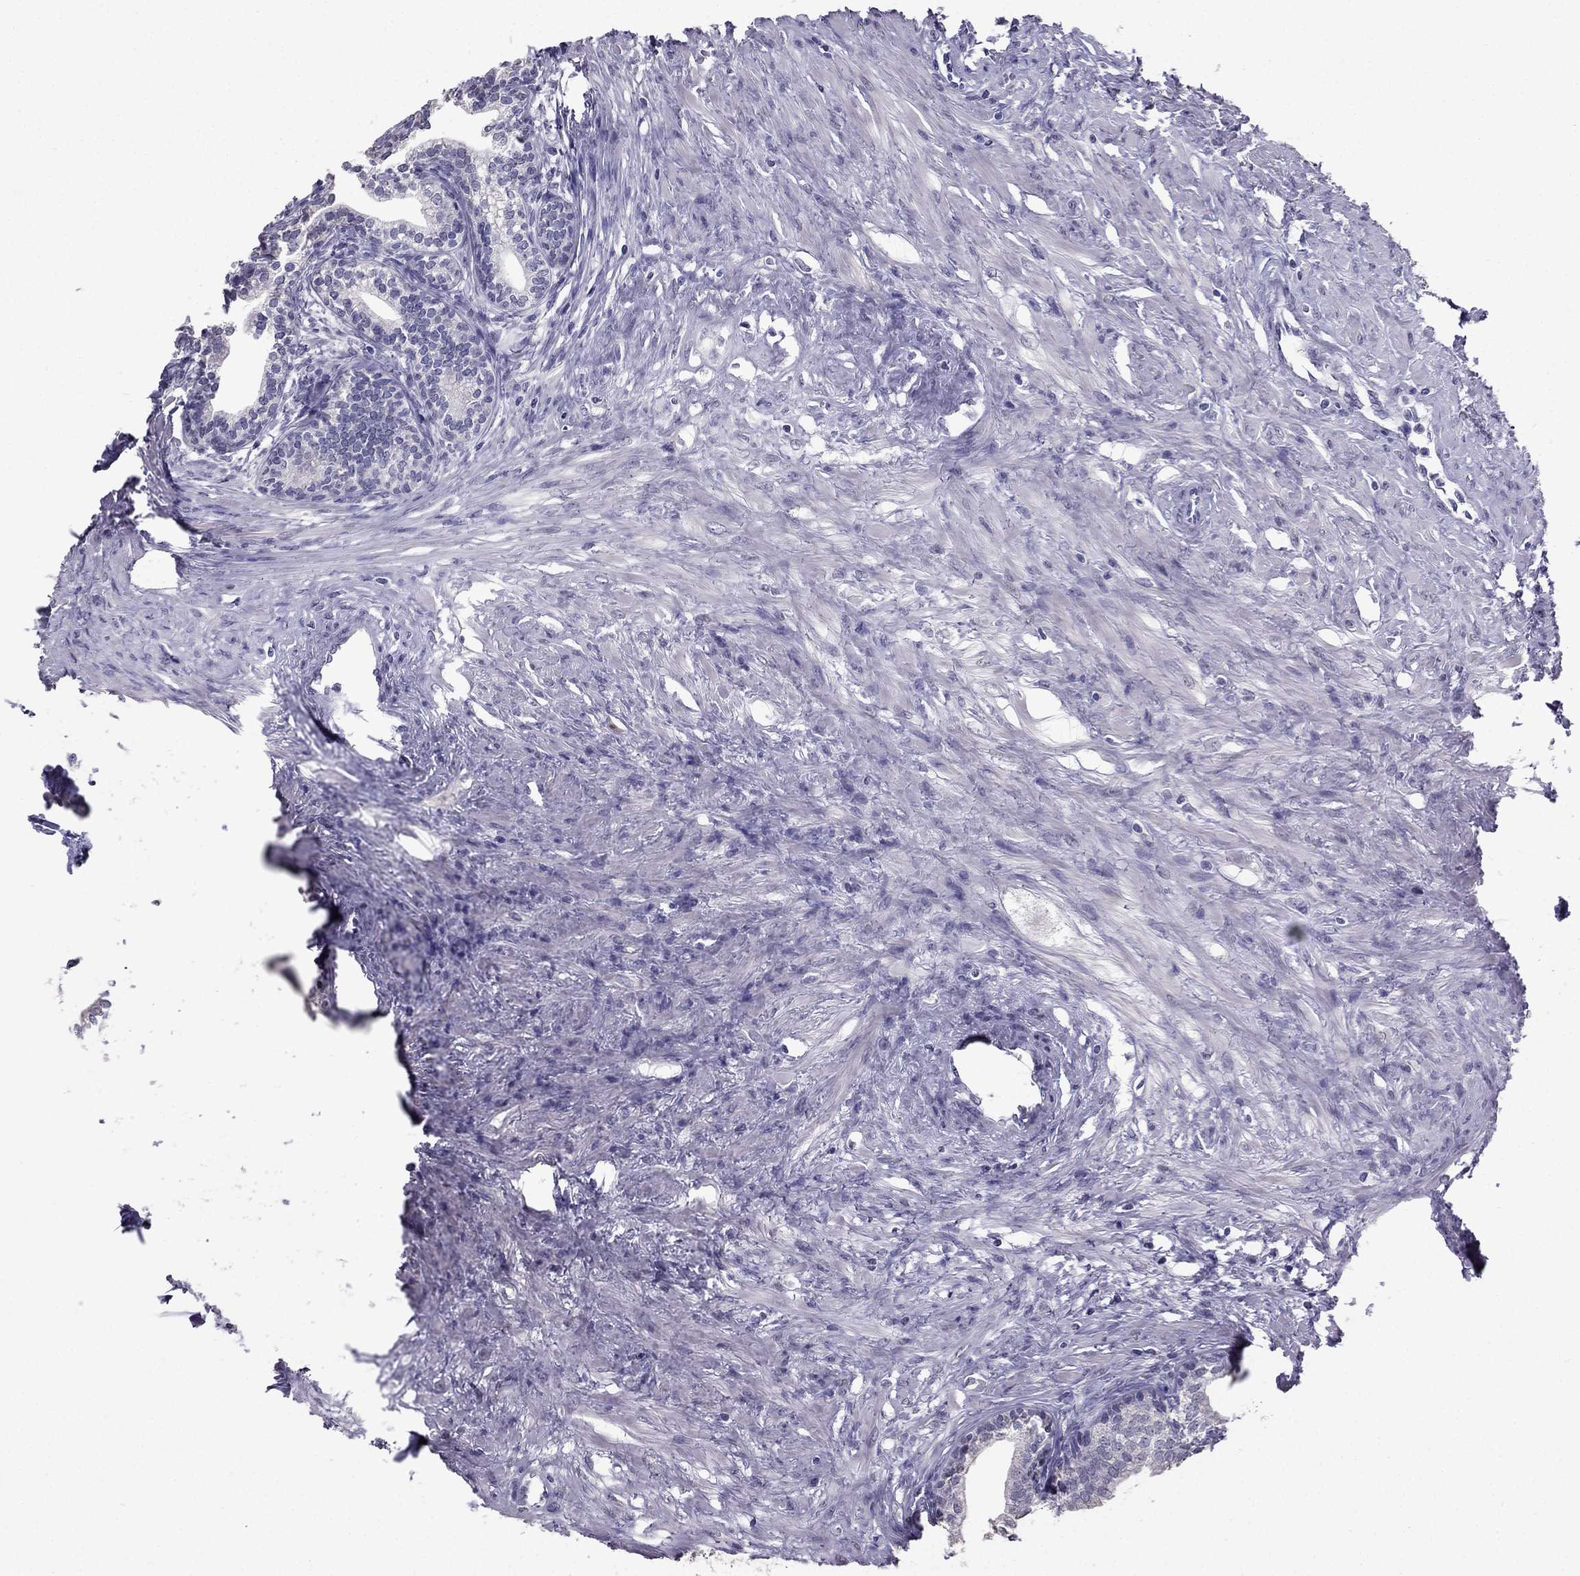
{"staining": {"intensity": "negative", "quantity": "none", "location": "none"}, "tissue": "prostate", "cell_type": "Glandular cells", "image_type": "normal", "snomed": [{"axis": "morphology", "description": "Normal tissue, NOS"}, {"axis": "topography", "description": "Prostate"}], "caption": "DAB (3,3'-diaminobenzidine) immunohistochemical staining of normal prostate shows no significant expression in glandular cells. (DAB (3,3'-diaminobenzidine) immunohistochemistry (IHC) visualized using brightfield microscopy, high magnification).", "gene": "ARHGAP11A", "patient": {"sex": "male", "age": 65}}